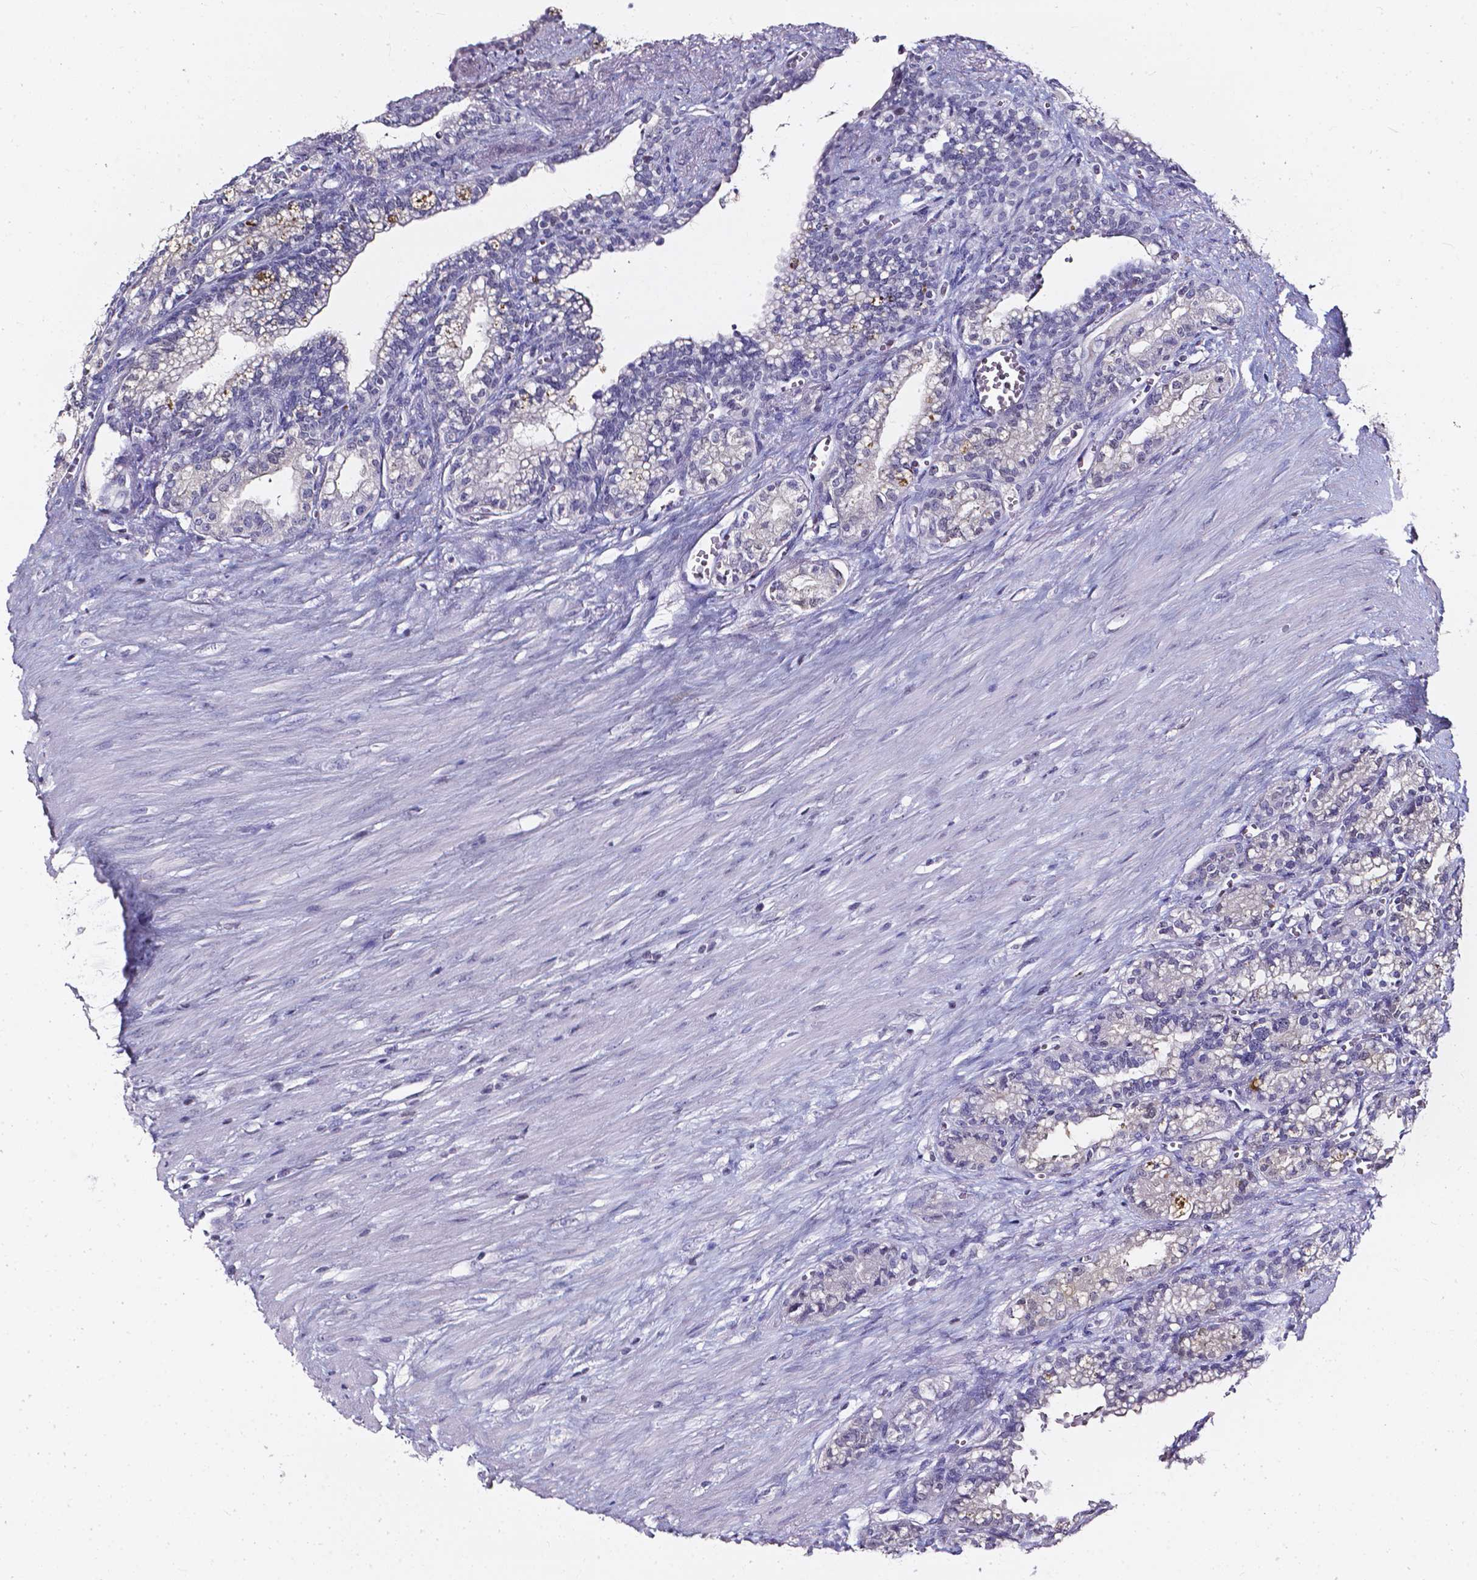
{"staining": {"intensity": "moderate", "quantity": "<25%", "location": "cytoplasmic/membranous"}, "tissue": "seminal vesicle", "cell_type": "Glandular cells", "image_type": "normal", "snomed": [{"axis": "morphology", "description": "Normal tissue, NOS"}, {"axis": "morphology", "description": "Urothelial carcinoma, NOS"}, {"axis": "topography", "description": "Urinary bladder"}, {"axis": "topography", "description": "Seminal veicle"}], "caption": "This is a micrograph of immunohistochemistry staining of benign seminal vesicle, which shows moderate expression in the cytoplasmic/membranous of glandular cells.", "gene": "AKR1B10", "patient": {"sex": "male", "age": 76}}